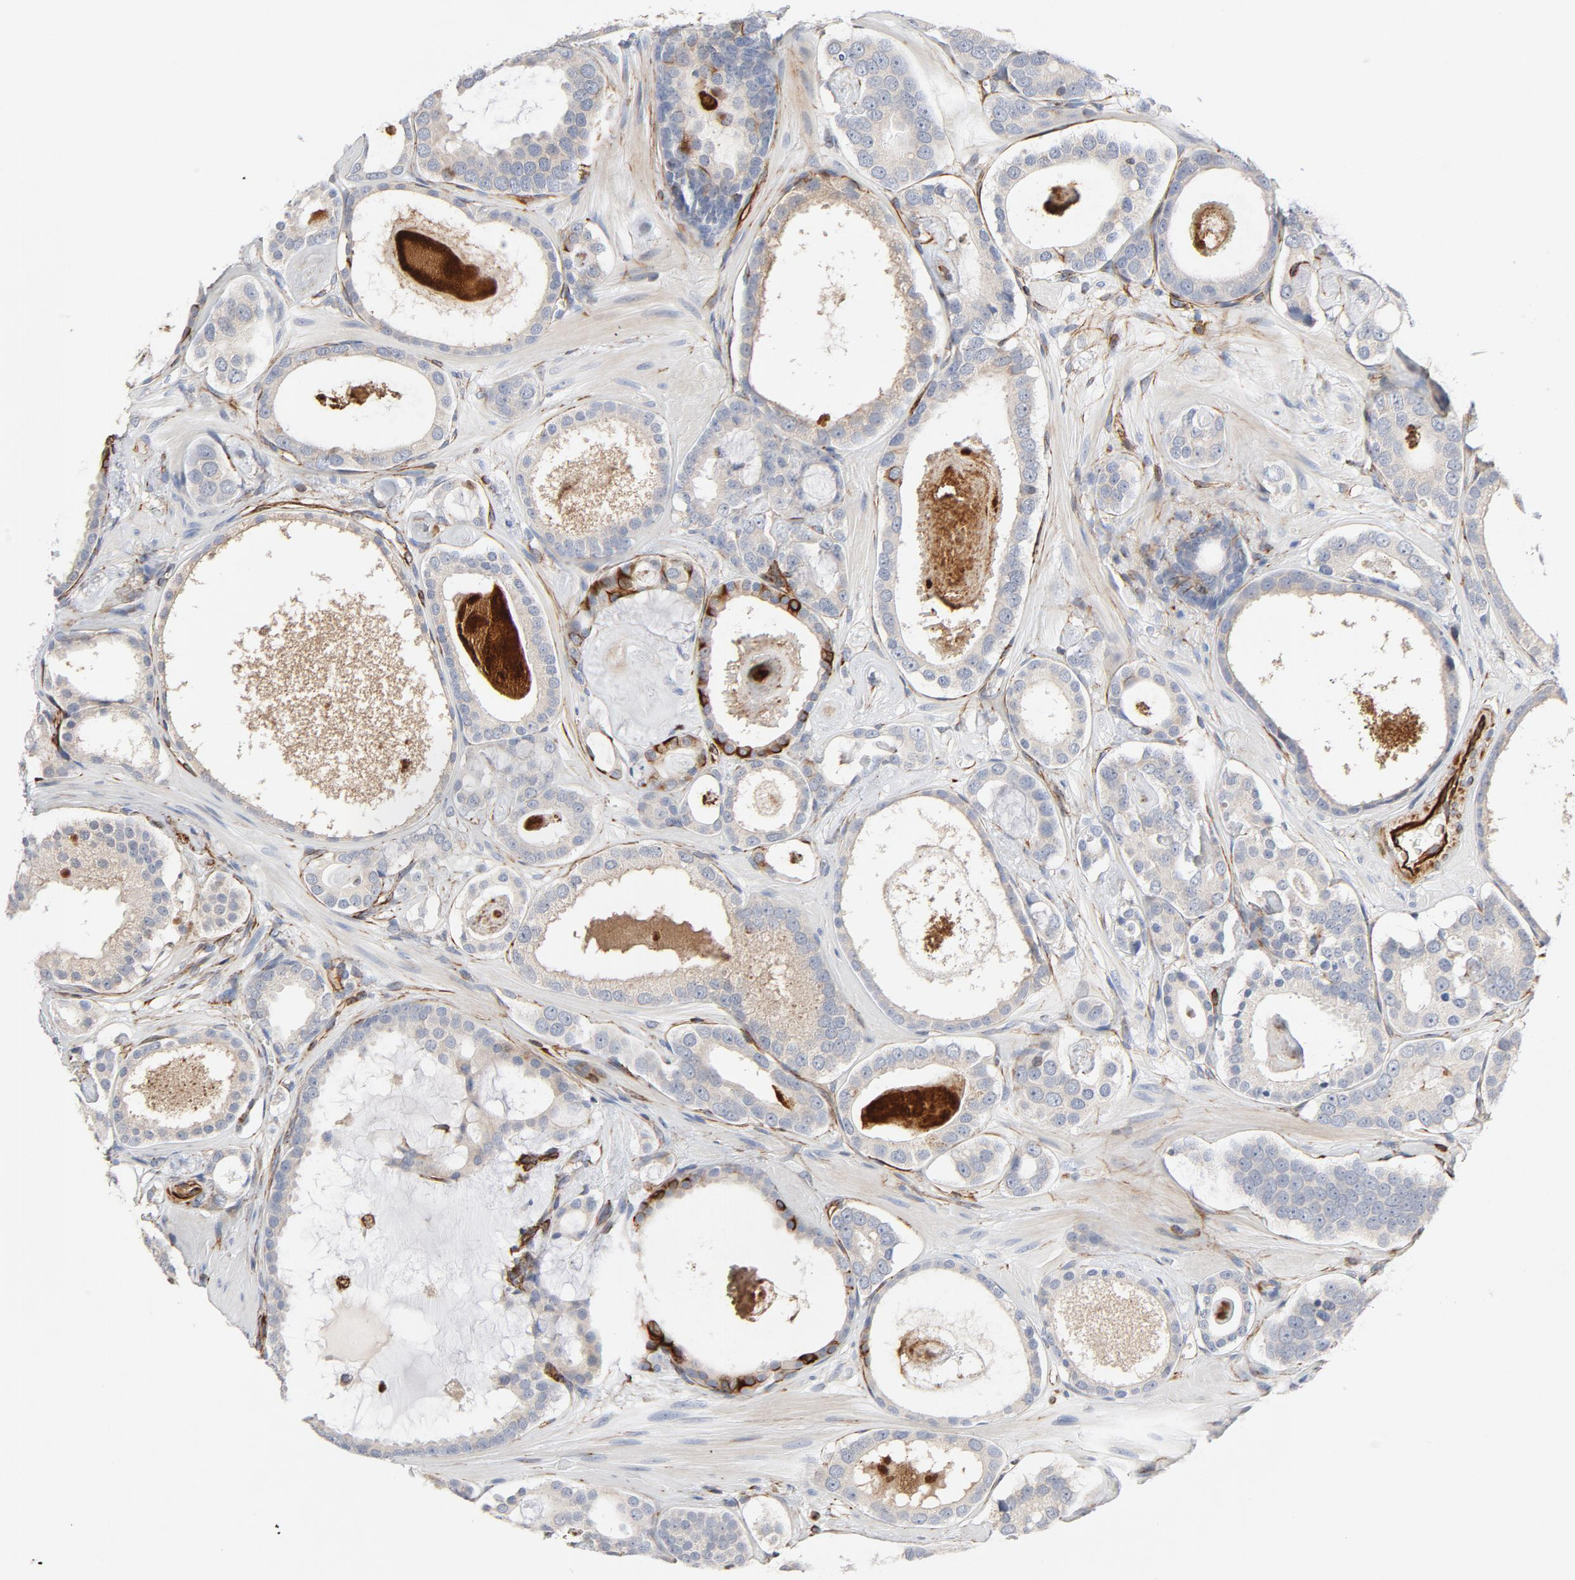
{"staining": {"intensity": "moderate", "quantity": ">75%", "location": "cytoplasmic/membranous"}, "tissue": "prostate cancer", "cell_type": "Tumor cells", "image_type": "cancer", "snomed": [{"axis": "morphology", "description": "Adenocarcinoma, Low grade"}, {"axis": "topography", "description": "Prostate"}], "caption": "About >75% of tumor cells in human prostate cancer (low-grade adenocarcinoma) demonstrate moderate cytoplasmic/membranous protein positivity as visualized by brown immunohistochemical staining.", "gene": "FAM118A", "patient": {"sex": "male", "age": 57}}